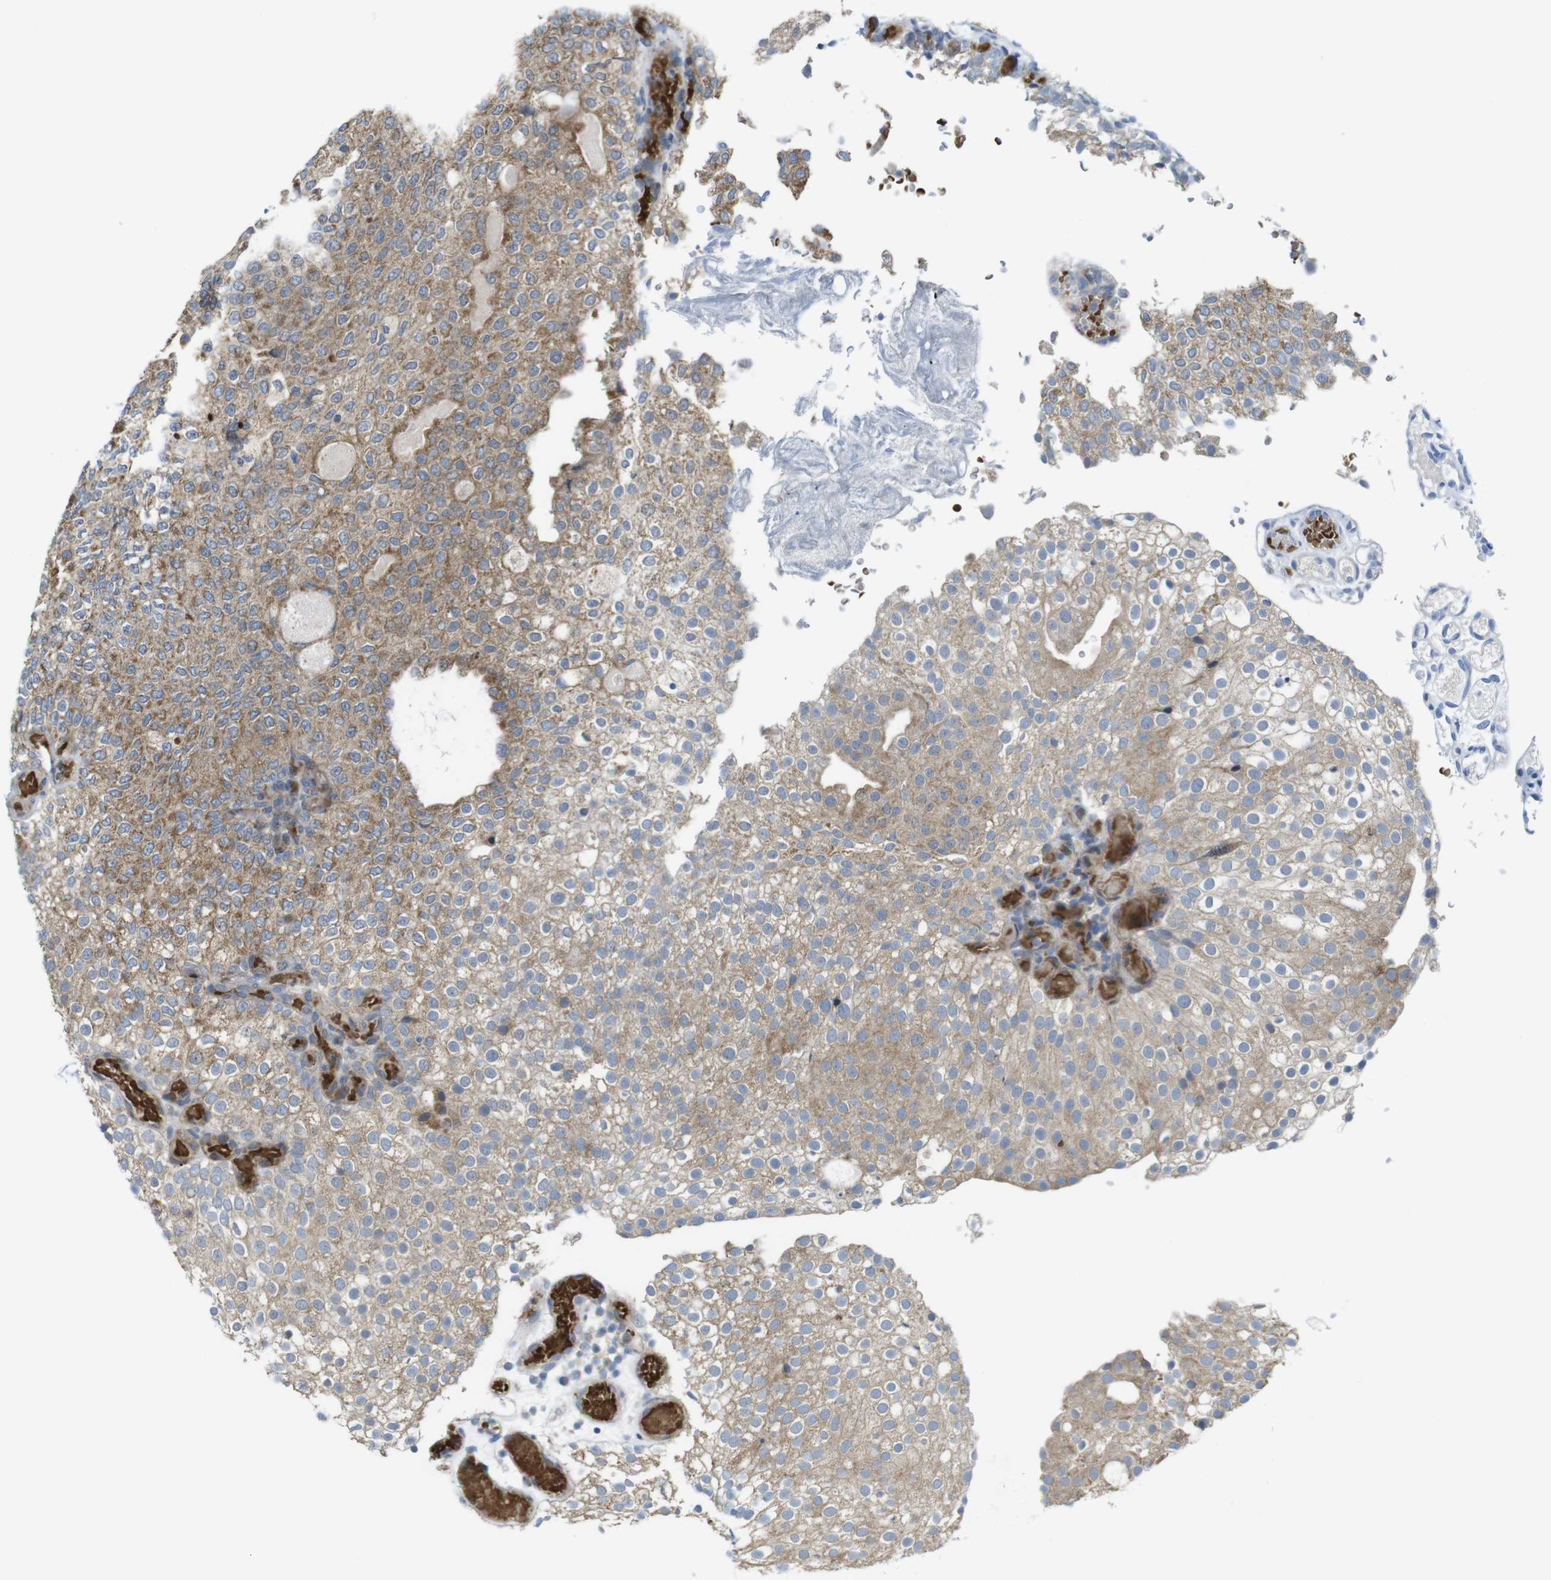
{"staining": {"intensity": "moderate", "quantity": ">75%", "location": "cytoplasmic/membranous"}, "tissue": "urothelial cancer", "cell_type": "Tumor cells", "image_type": "cancer", "snomed": [{"axis": "morphology", "description": "Urothelial carcinoma, Low grade"}, {"axis": "topography", "description": "Urinary bladder"}], "caption": "A photomicrograph of human urothelial cancer stained for a protein exhibits moderate cytoplasmic/membranous brown staining in tumor cells.", "gene": "MARCHF1", "patient": {"sex": "male", "age": 78}}